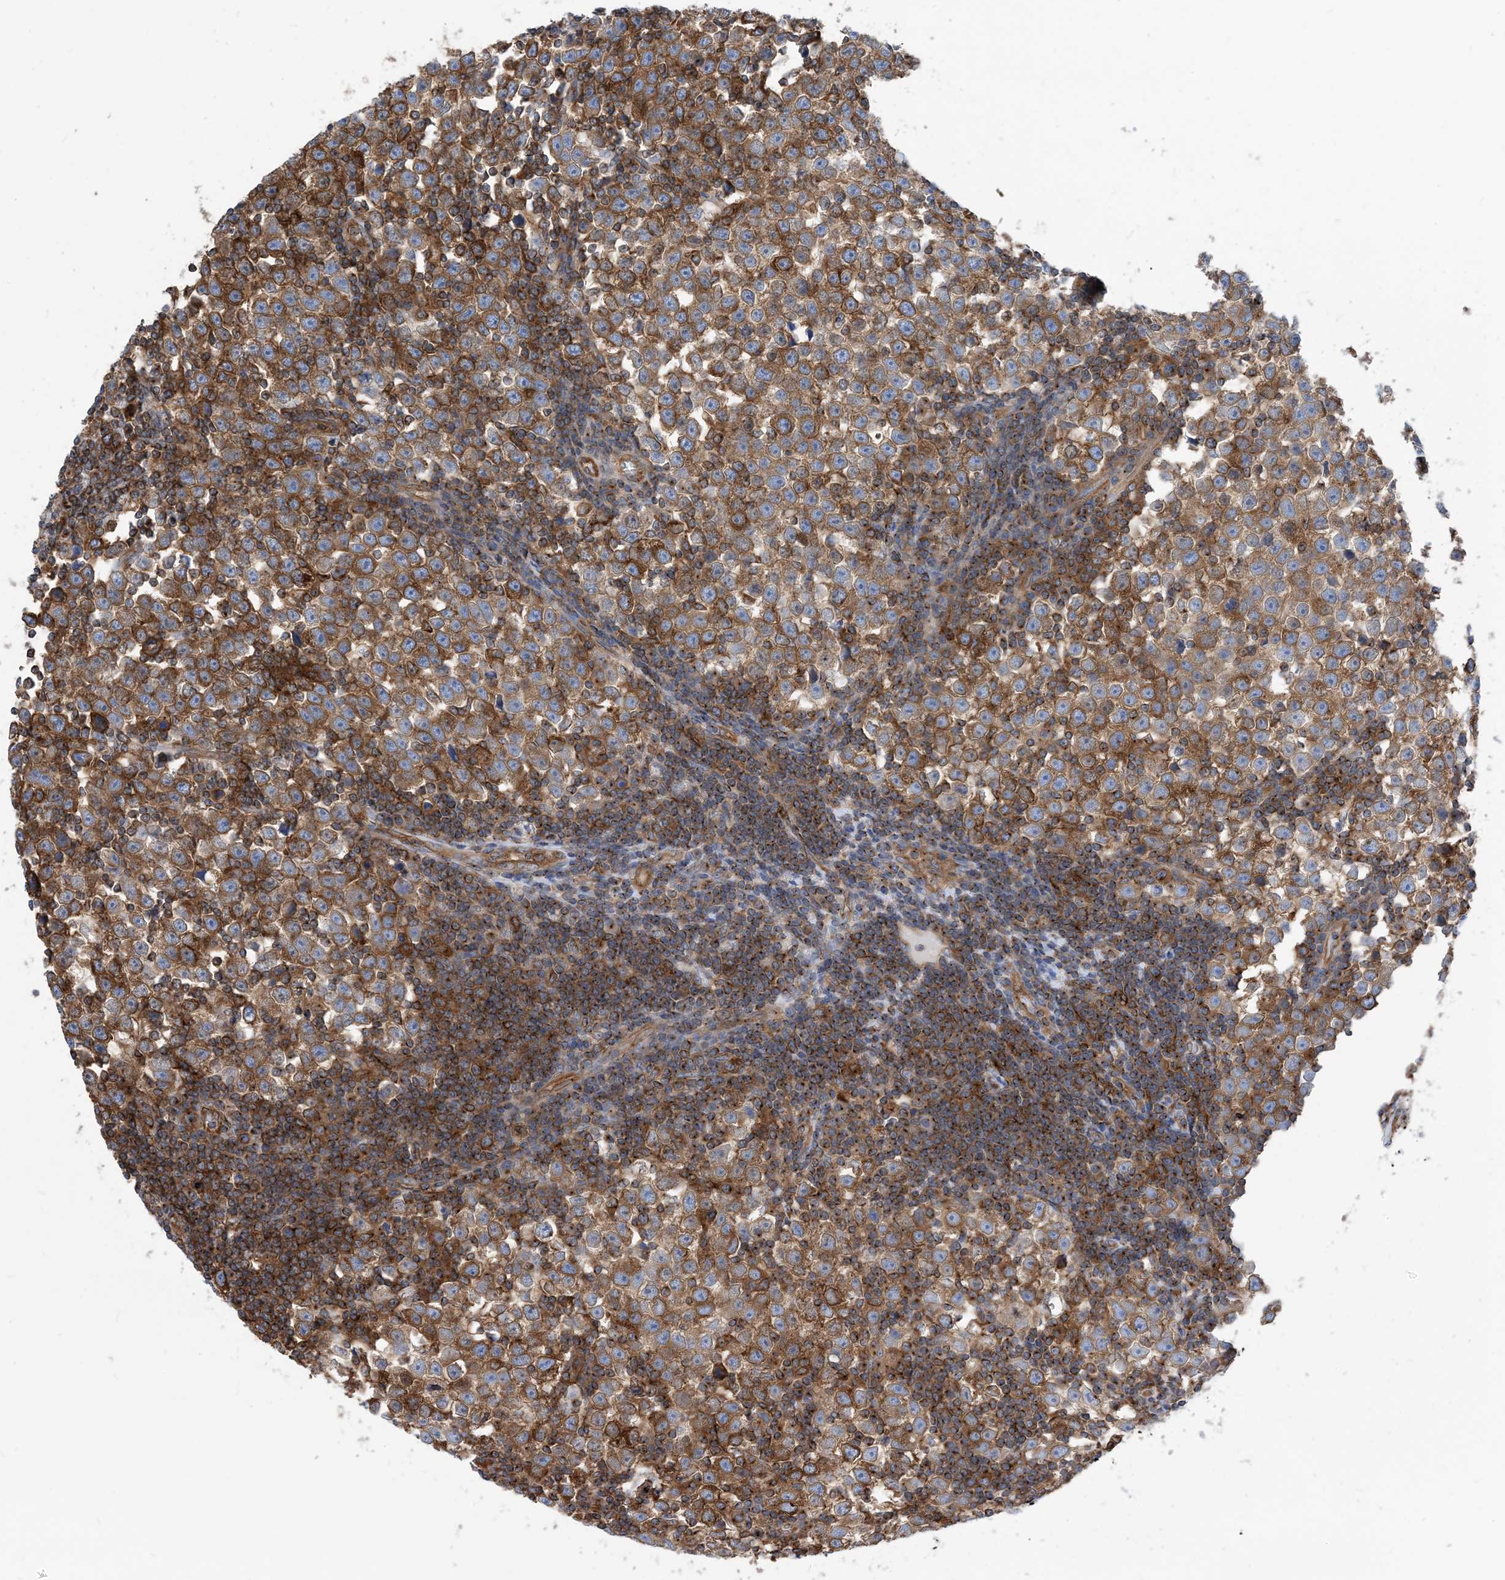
{"staining": {"intensity": "moderate", "quantity": ">75%", "location": "cytoplasmic/membranous"}, "tissue": "testis cancer", "cell_type": "Tumor cells", "image_type": "cancer", "snomed": [{"axis": "morphology", "description": "Normal tissue, NOS"}, {"axis": "morphology", "description": "Seminoma, NOS"}, {"axis": "topography", "description": "Testis"}], "caption": "A micrograph of testis seminoma stained for a protein exhibits moderate cytoplasmic/membranous brown staining in tumor cells.", "gene": "DYNC1LI1", "patient": {"sex": "male", "age": 43}}